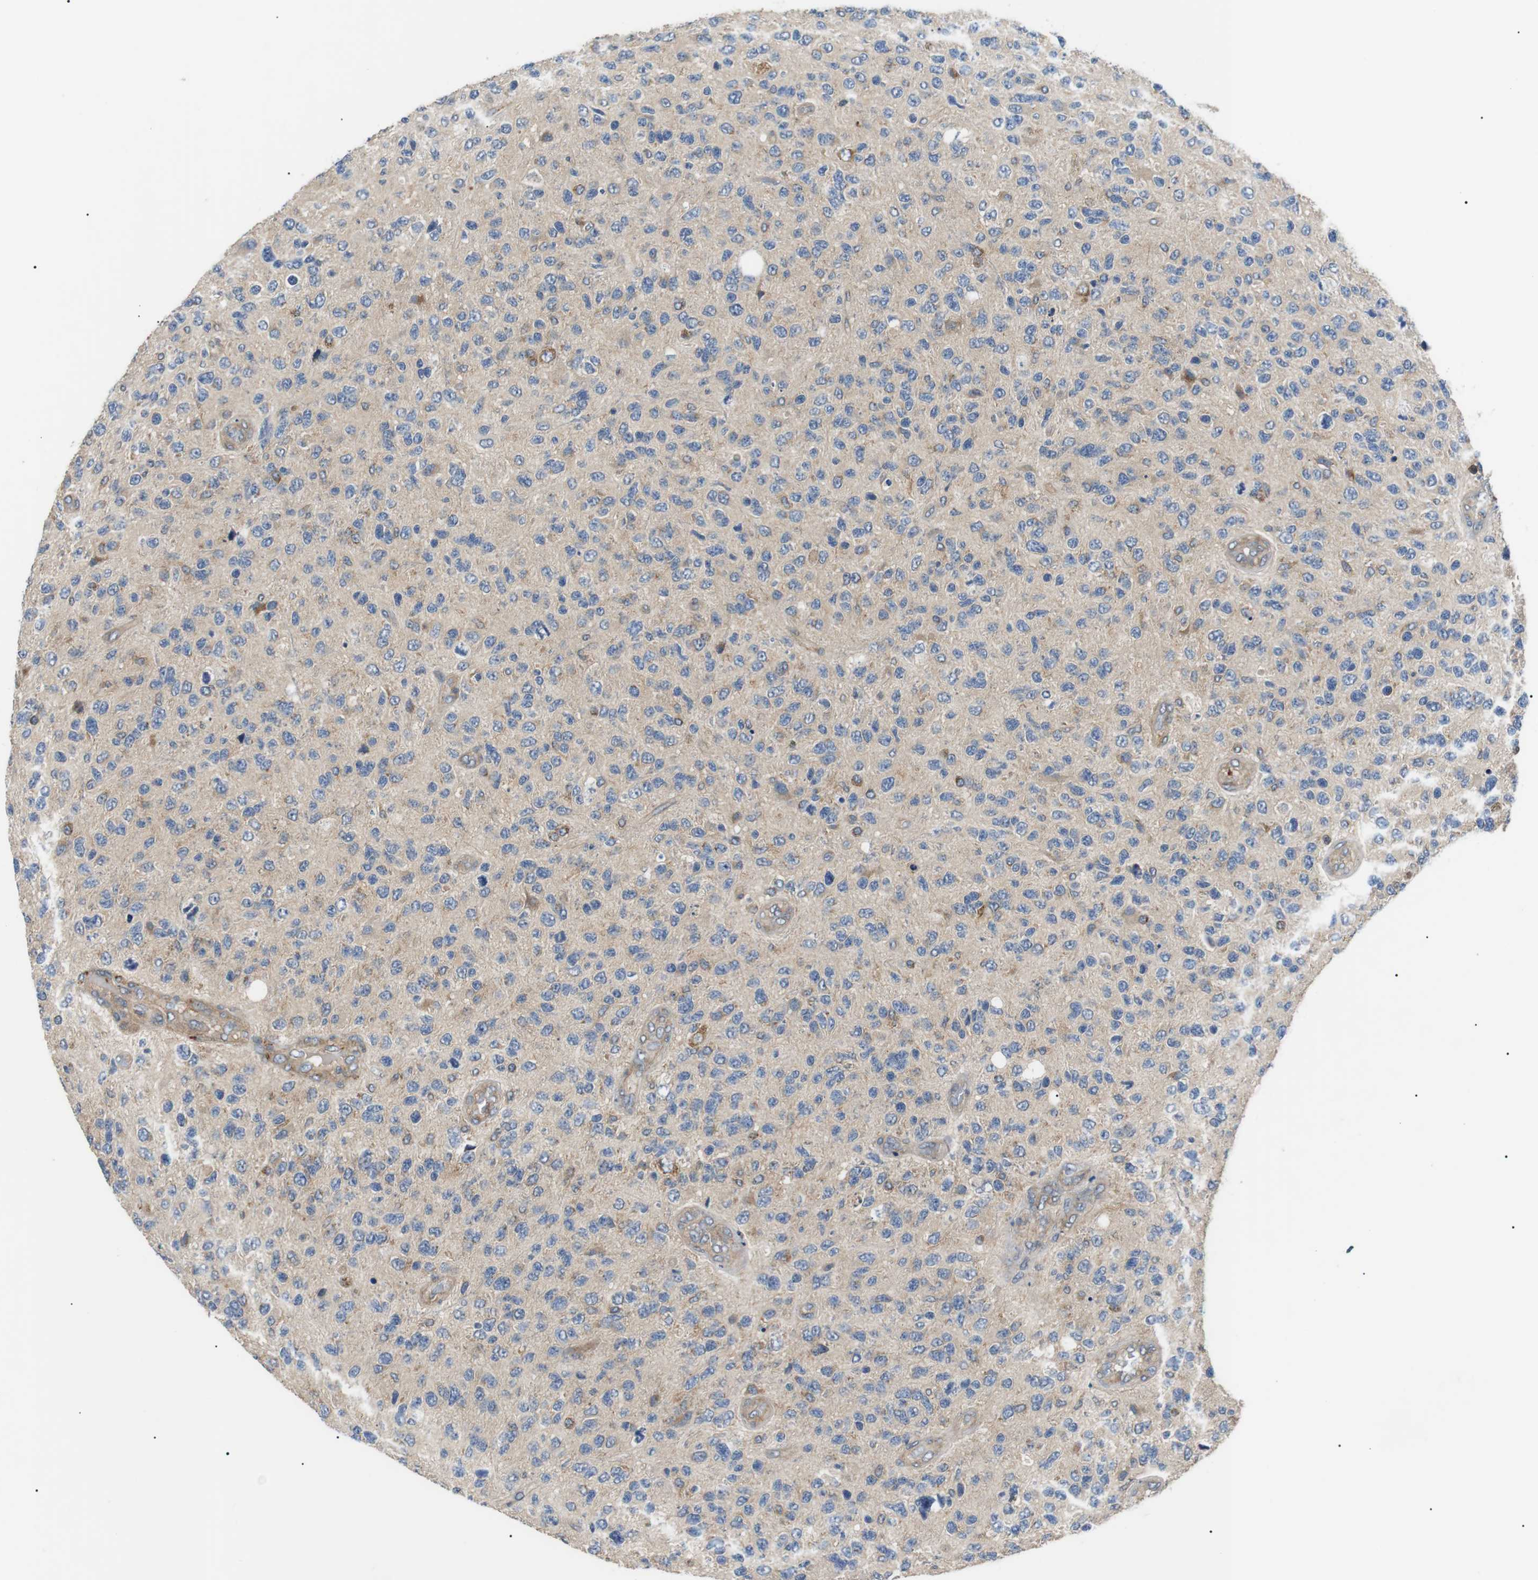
{"staining": {"intensity": "weak", "quantity": "<25%", "location": "cytoplasmic/membranous"}, "tissue": "glioma", "cell_type": "Tumor cells", "image_type": "cancer", "snomed": [{"axis": "morphology", "description": "Glioma, malignant, High grade"}, {"axis": "topography", "description": "Brain"}], "caption": "The histopathology image reveals no significant staining in tumor cells of malignant glioma (high-grade).", "gene": "DIPK1A", "patient": {"sex": "female", "age": 58}}